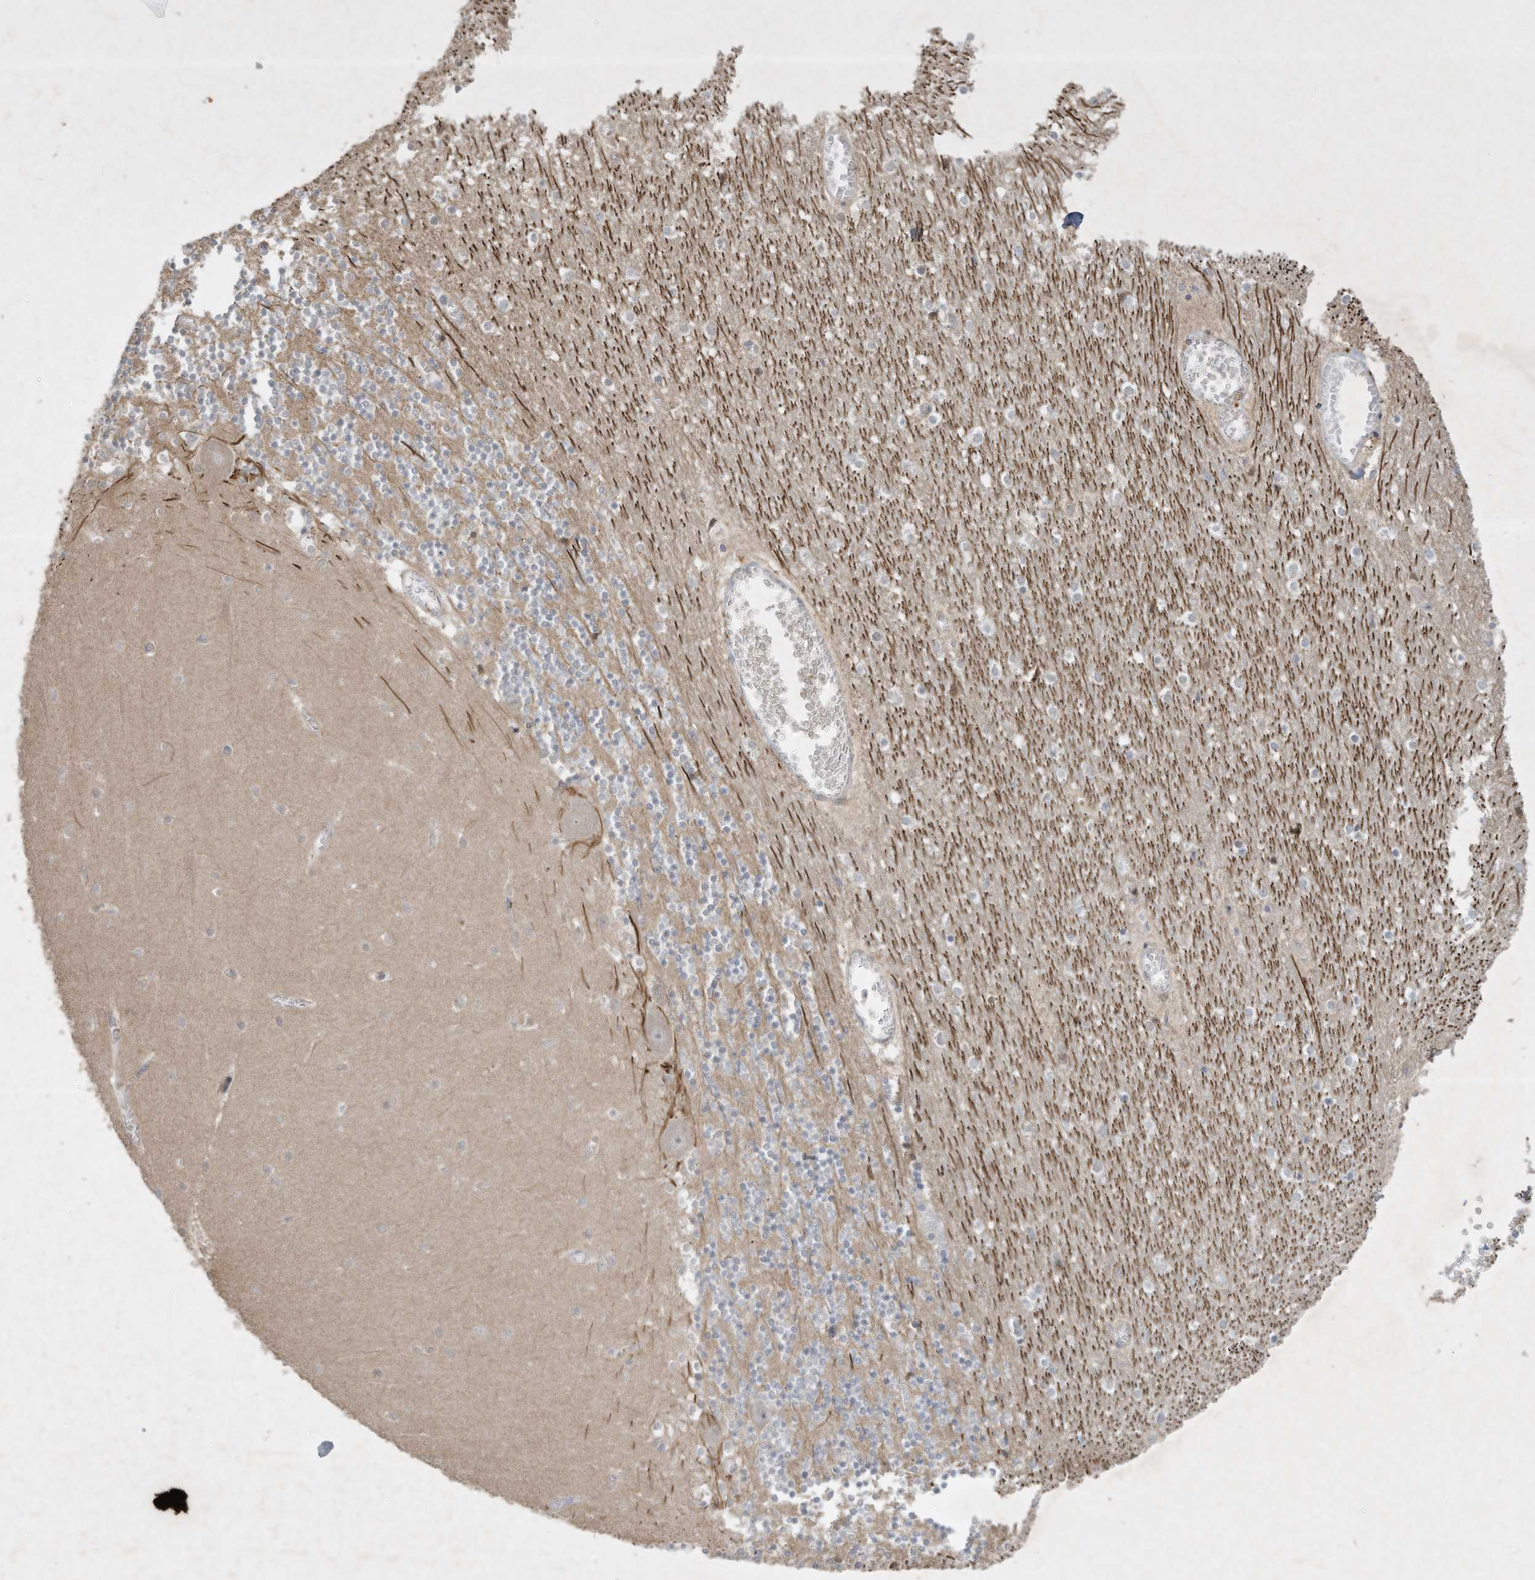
{"staining": {"intensity": "negative", "quantity": "none", "location": "none"}, "tissue": "cerebellum", "cell_type": "Cells in granular layer", "image_type": "normal", "snomed": [{"axis": "morphology", "description": "Normal tissue, NOS"}, {"axis": "topography", "description": "Cerebellum"}], "caption": "Histopathology image shows no significant protein positivity in cells in granular layer of benign cerebellum. (DAB (3,3'-diaminobenzidine) immunohistochemistry (IHC), high magnification).", "gene": "FETUB", "patient": {"sex": "female", "age": 28}}